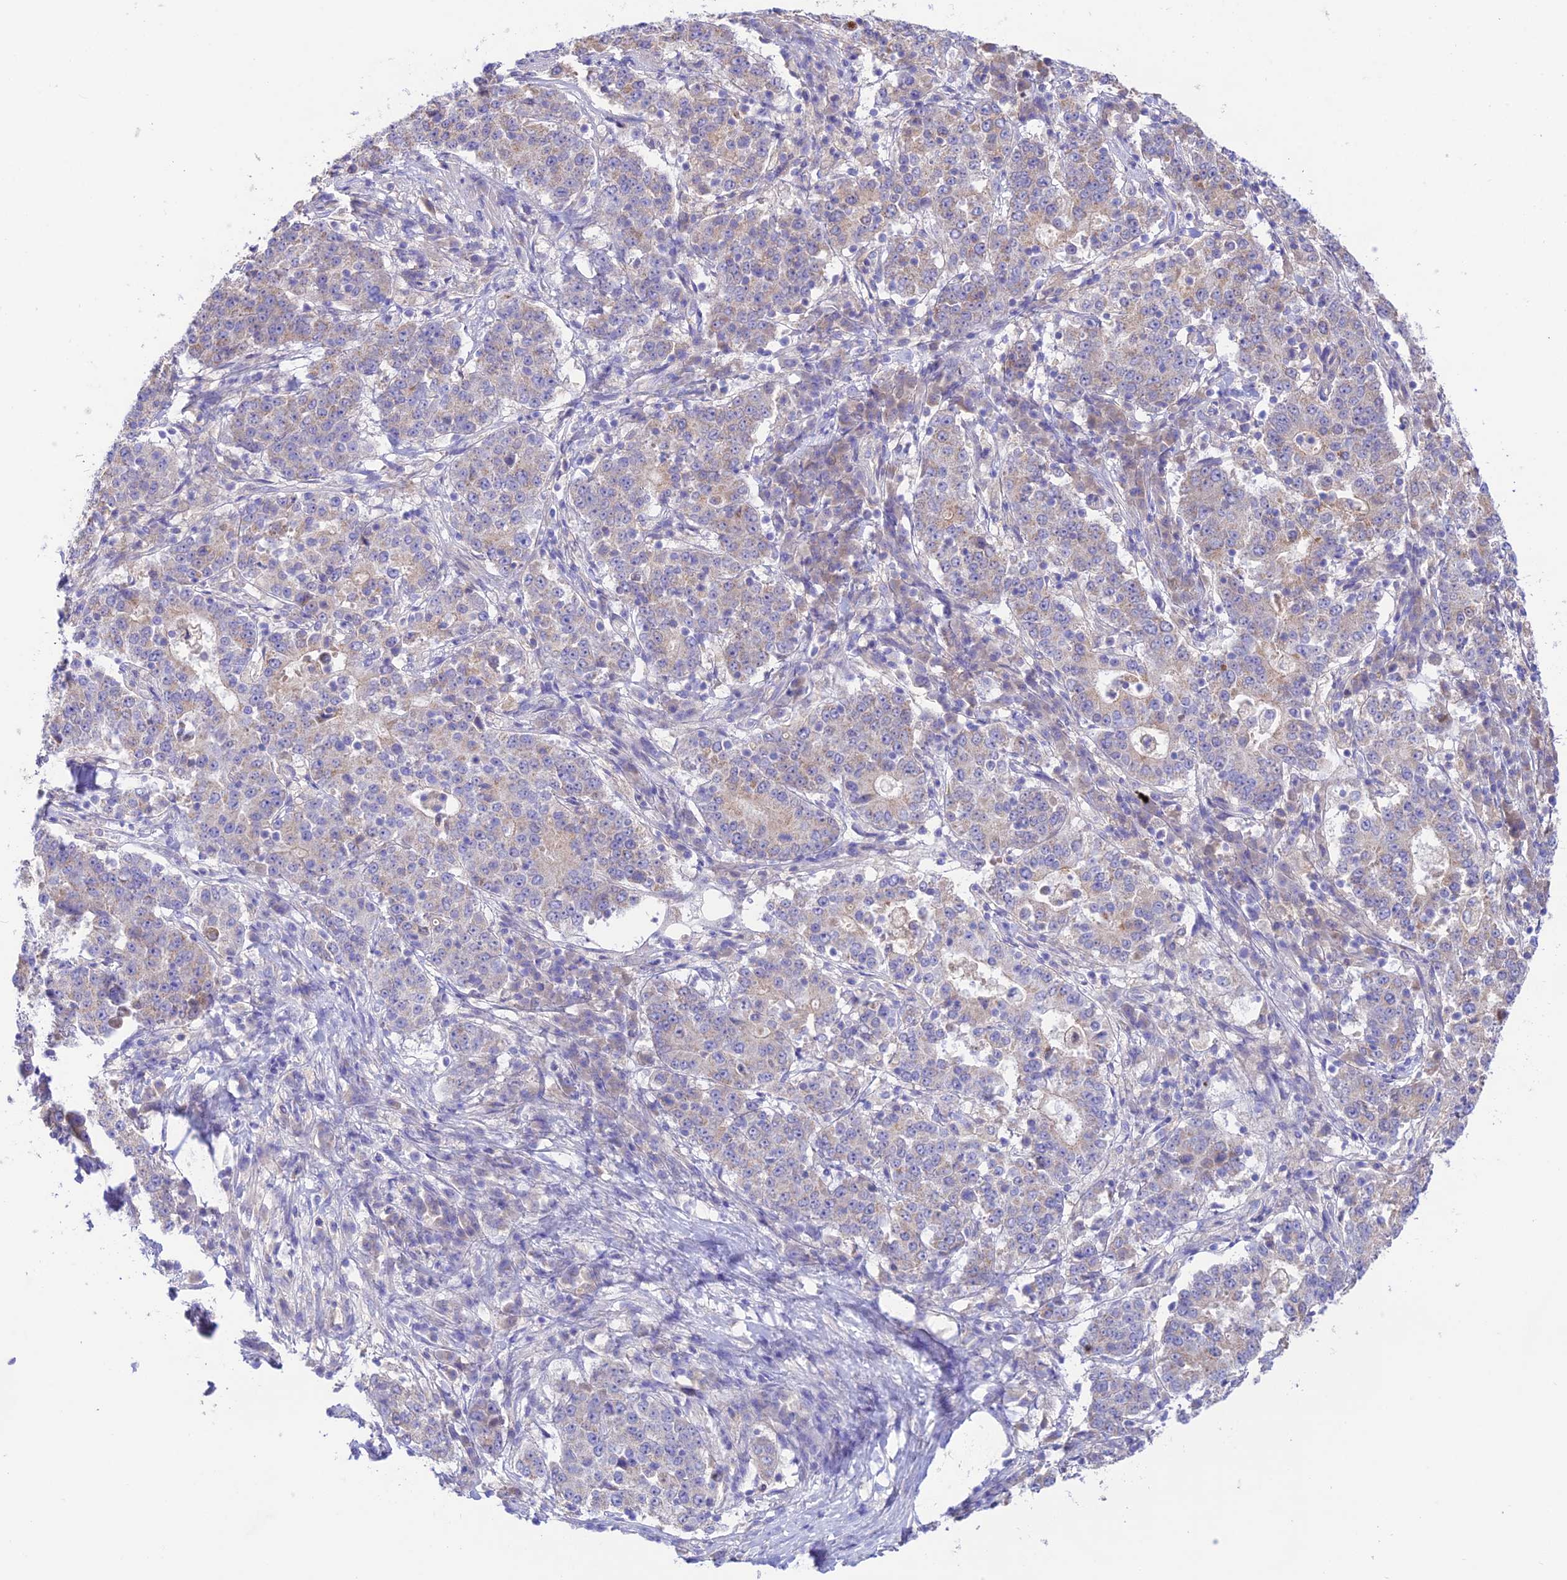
{"staining": {"intensity": "negative", "quantity": "none", "location": "none"}, "tissue": "stomach cancer", "cell_type": "Tumor cells", "image_type": "cancer", "snomed": [{"axis": "morphology", "description": "Adenocarcinoma, NOS"}, {"axis": "topography", "description": "Stomach"}], "caption": "High magnification brightfield microscopy of stomach cancer (adenocarcinoma) stained with DAB (3,3'-diaminobenzidine) (brown) and counterstained with hematoxylin (blue): tumor cells show no significant expression.", "gene": "NLRP9", "patient": {"sex": "male", "age": 59}}